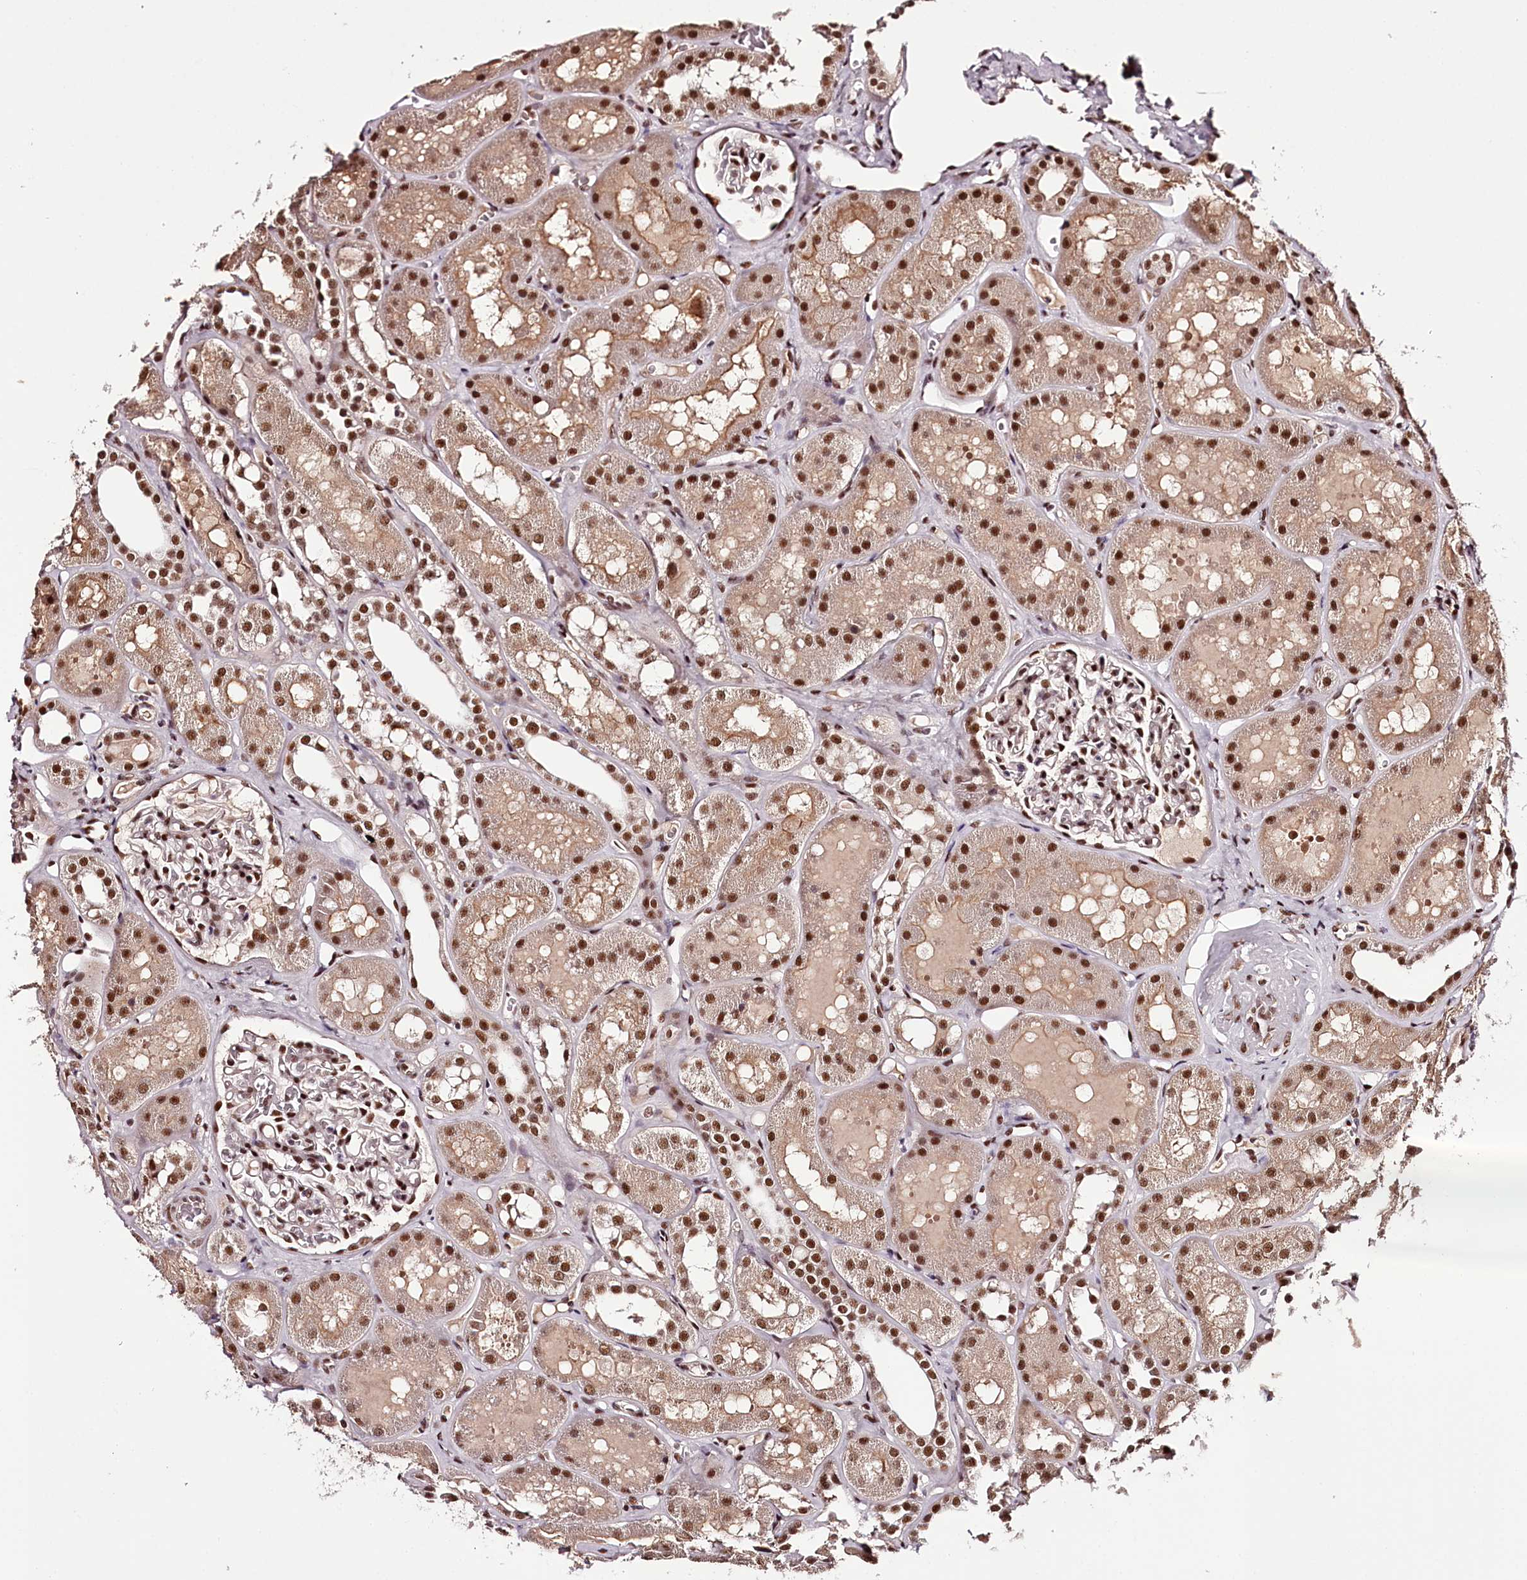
{"staining": {"intensity": "strong", "quantity": "25%-75%", "location": "nuclear"}, "tissue": "kidney", "cell_type": "Cells in glomeruli", "image_type": "normal", "snomed": [{"axis": "morphology", "description": "Normal tissue, NOS"}, {"axis": "topography", "description": "Kidney"}], "caption": "Cells in glomeruli exhibit high levels of strong nuclear positivity in about 25%-75% of cells in normal kidney. (DAB = brown stain, brightfield microscopy at high magnification).", "gene": "TTC33", "patient": {"sex": "male", "age": 16}}